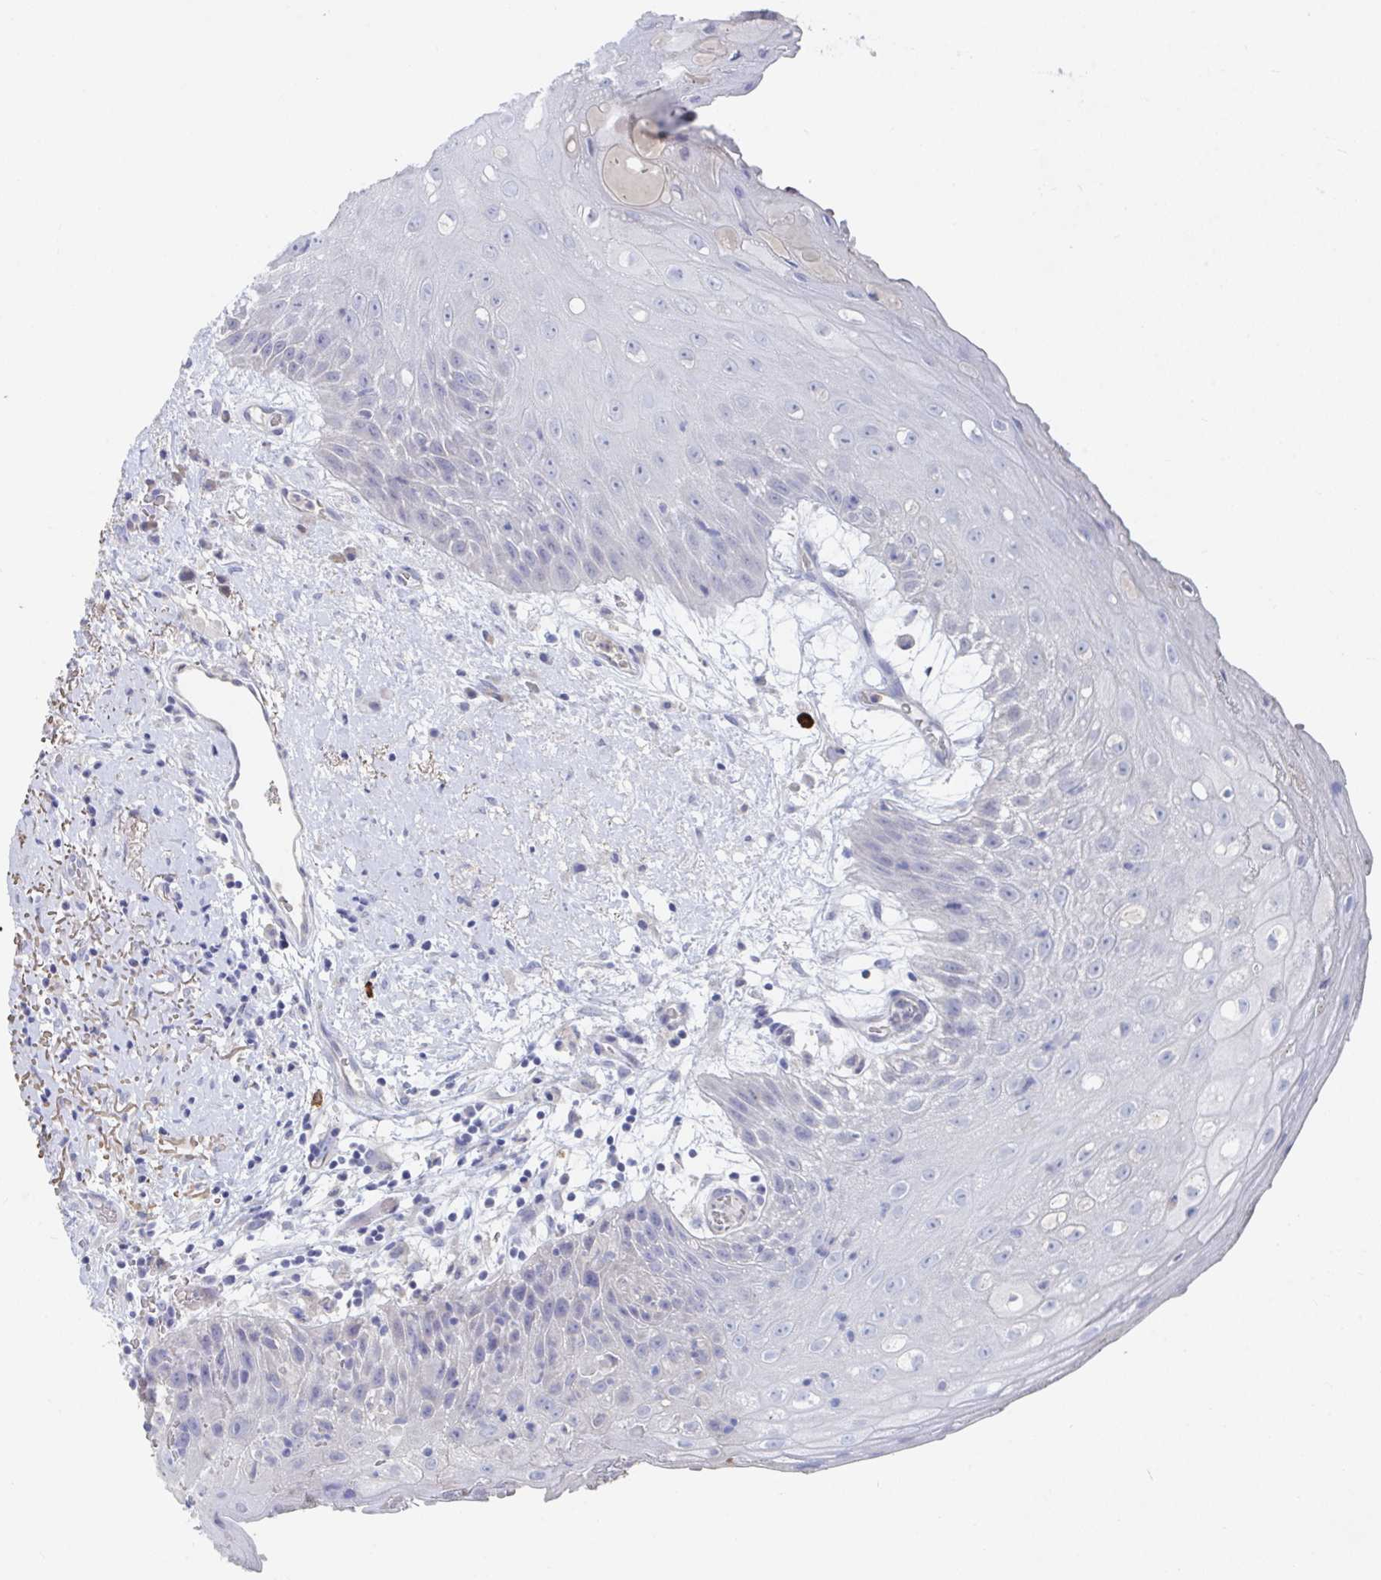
{"staining": {"intensity": "negative", "quantity": "none", "location": "none"}, "tissue": "oral mucosa", "cell_type": "Squamous epithelial cells", "image_type": "normal", "snomed": [{"axis": "morphology", "description": "Normal tissue, NOS"}, {"axis": "morphology", "description": "Squamous cell carcinoma, NOS"}, {"axis": "topography", "description": "Oral tissue"}, {"axis": "topography", "description": "Peripheral nerve tissue"}, {"axis": "topography", "description": "Head-Neck"}], "caption": "This image is of benign oral mucosa stained with immunohistochemistry (IHC) to label a protein in brown with the nuclei are counter-stained blue. There is no expression in squamous epithelial cells. (Stains: DAB immunohistochemistry with hematoxylin counter stain, Microscopy: brightfield microscopy at high magnification).", "gene": "KCNK5", "patient": {"sex": "female", "age": 59}}